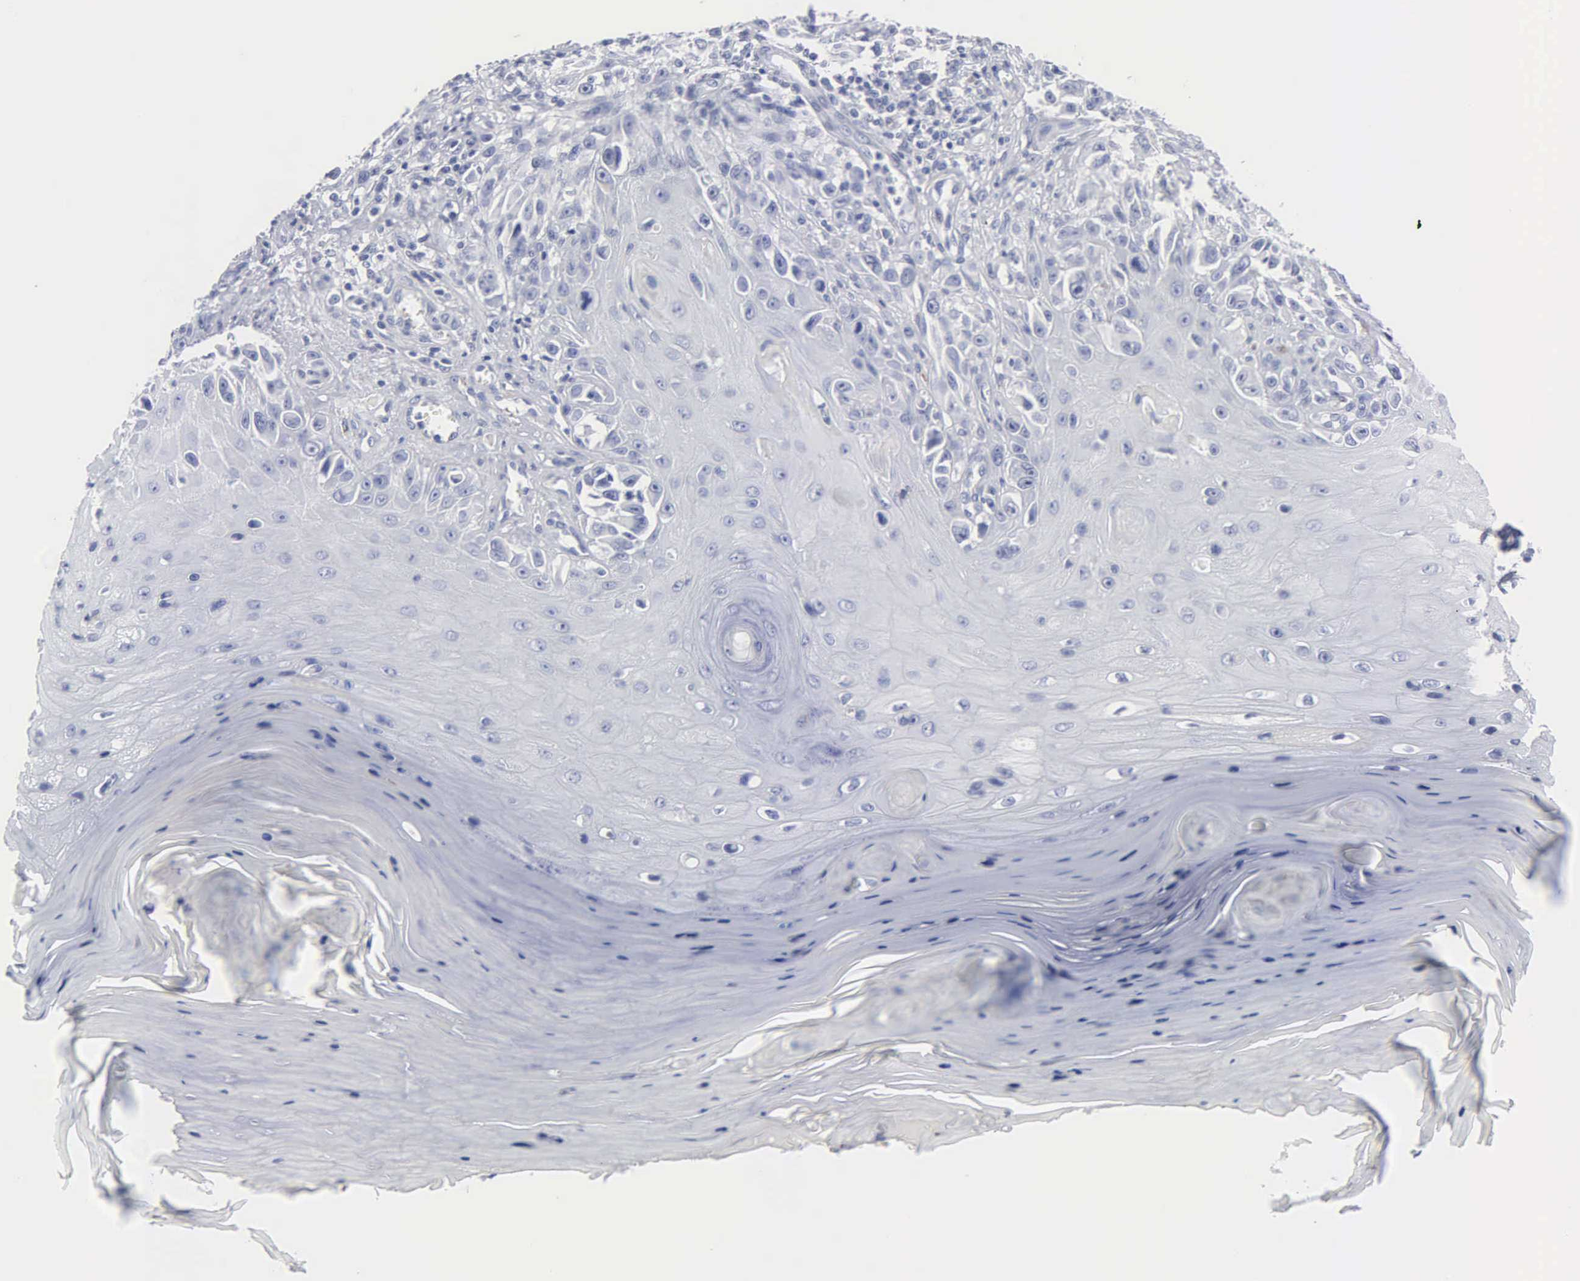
{"staining": {"intensity": "negative", "quantity": "none", "location": "none"}, "tissue": "melanoma", "cell_type": "Tumor cells", "image_type": "cancer", "snomed": [{"axis": "morphology", "description": "Malignant melanoma, NOS"}, {"axis": "topography", "description": "Skin"}], "caption": "Histopathology image shows no significant protein expression in tumor cells of malignant melanoma.", "gene": "ASPHD2", "patient": {"sex": "female", "age": 82}}